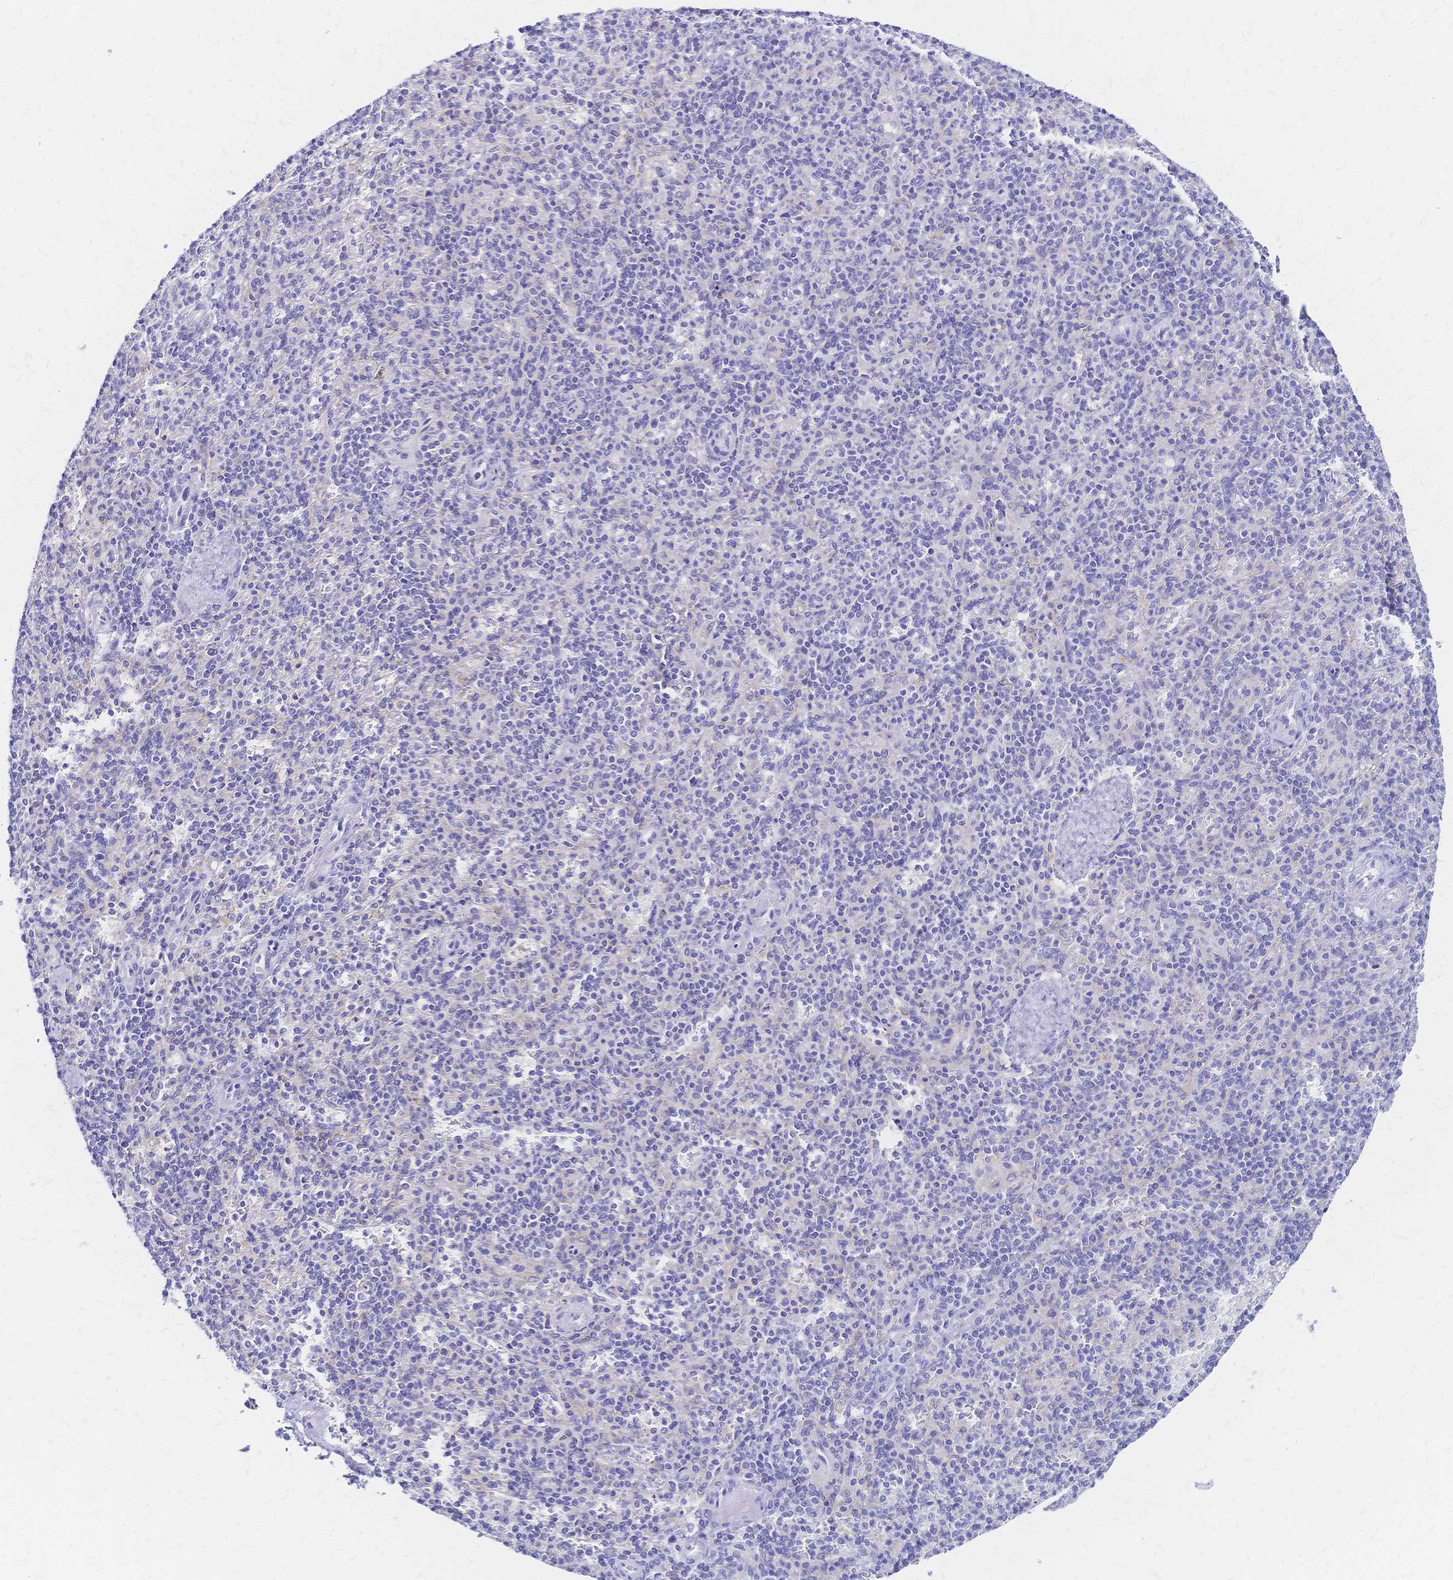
{"staining": {"intensity": "negative", "quantity": "none", "location": "none"}, "tissue": "spleen", "cell_type": "Cells in red pulp", "image_type": "normal", "snomed": [{"axis": "morphology", "description": "Normal tissue, NOS"}, {"axis": "topography", "description": "Spleen"}], "caption": "Immunohistochemistry image of benign spleen: spleen stained with DAB (3,3'-diaminobenzidine) reveals no significant protein staining in cells in red pulp. (DAB immunohistochemistry (IHC) visualized using brightfield microscopy, high magnification).", "gene": "SLC5A1", "patient": {"sex": "female", "age": 74}}